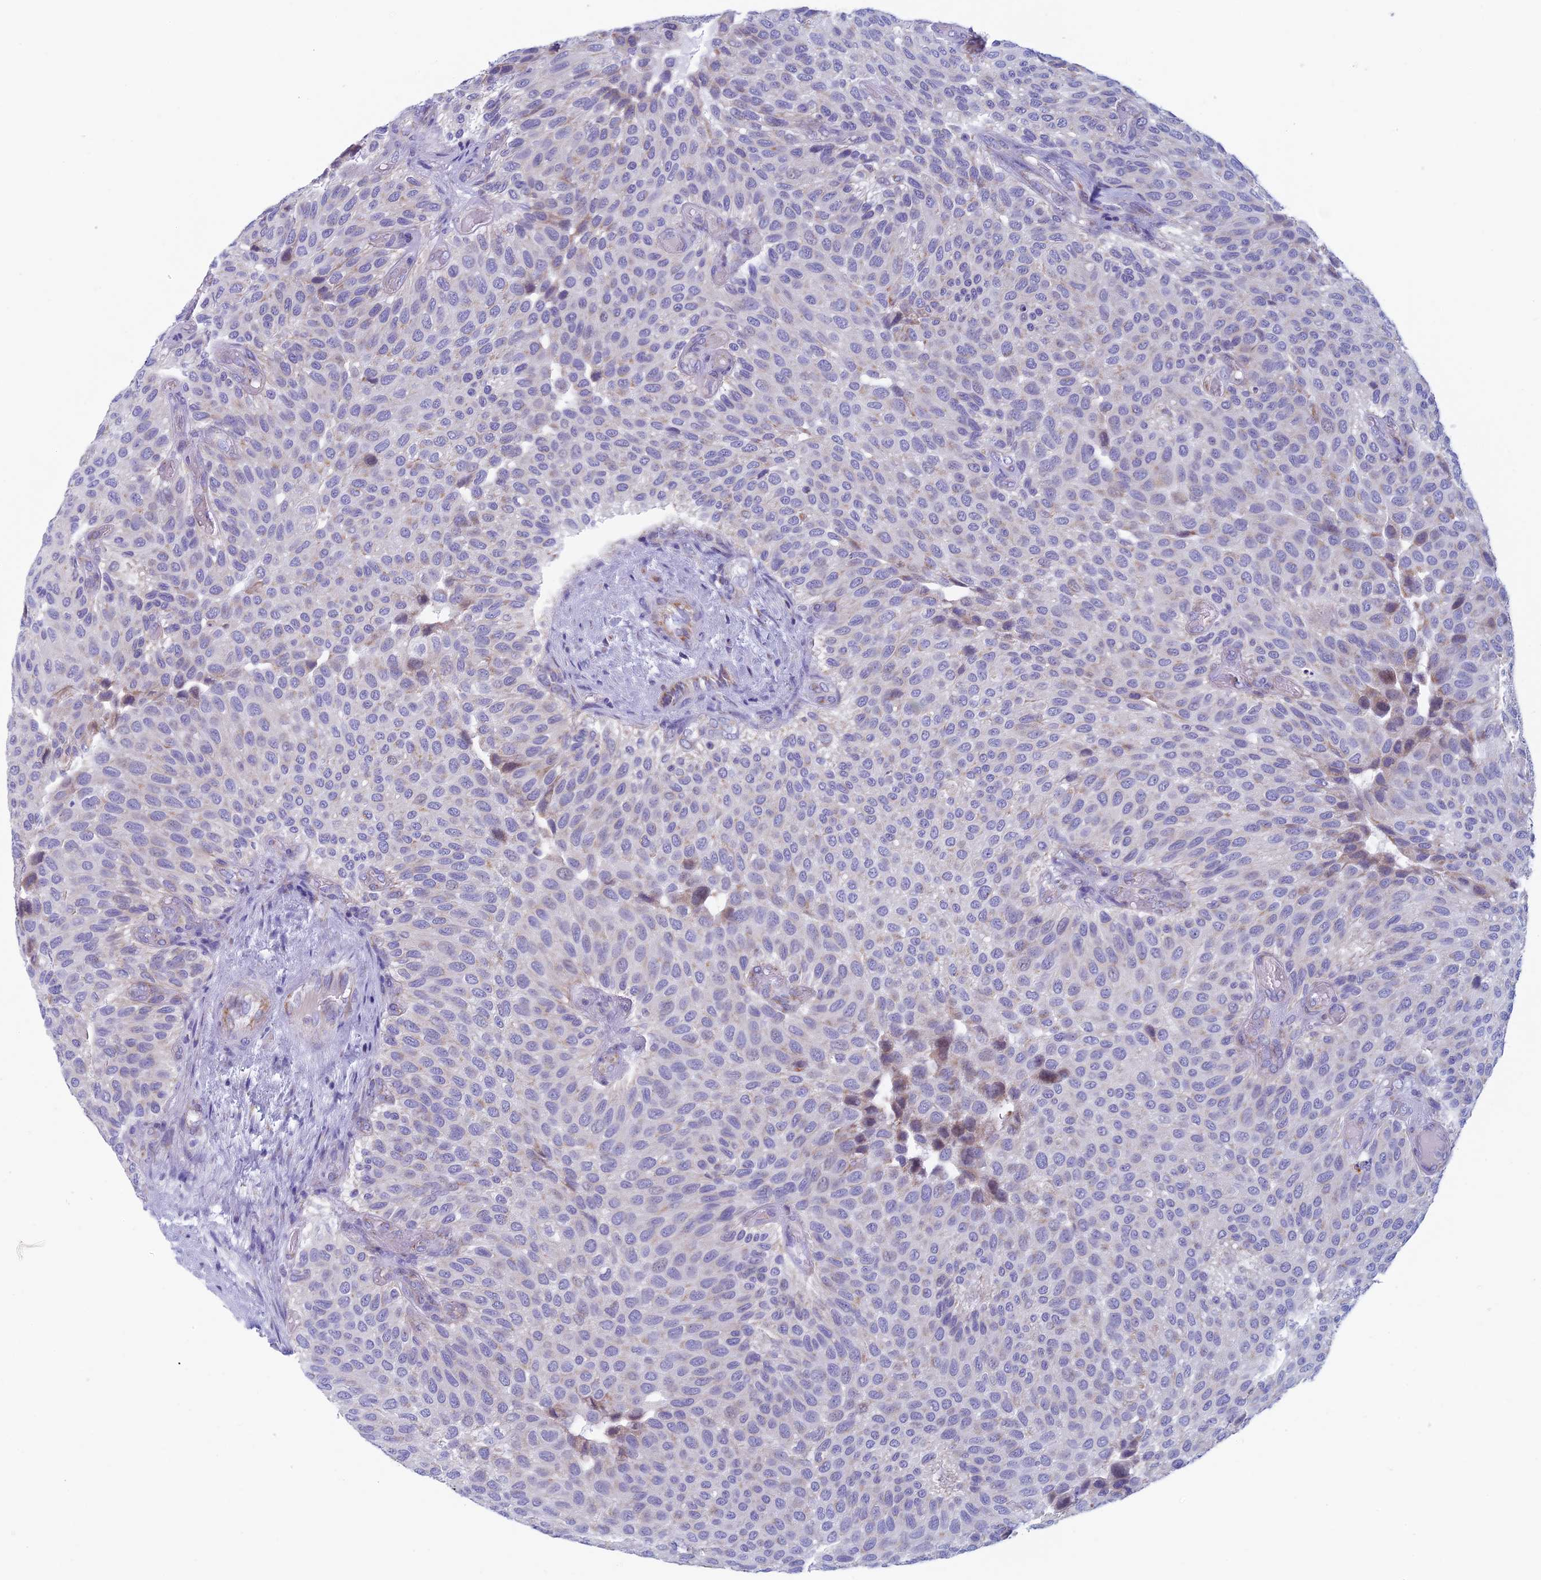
{"staining": {"intensity": "negative", "quantity": "none", "location": "none"}, "tissue": "urothelial cancer", "cell_type": "Tumor cells", "image_type": "cancer", "snomed": [{"axis": "morphology", "description": "Urothelial carcinoma, Low grade"}, {"axis": "topography", "description": "Urinary bladder"}], "caption": "Immunohistochemistry of low-grade urothelial carcinoma shows no positivity in tumor cells. The staining is performed using DAB brown chromogen with nuclei counter-stained in using hematoxylin.", "gene": "NDUFB9", "patient": {"sex": "male", "age": 89}}